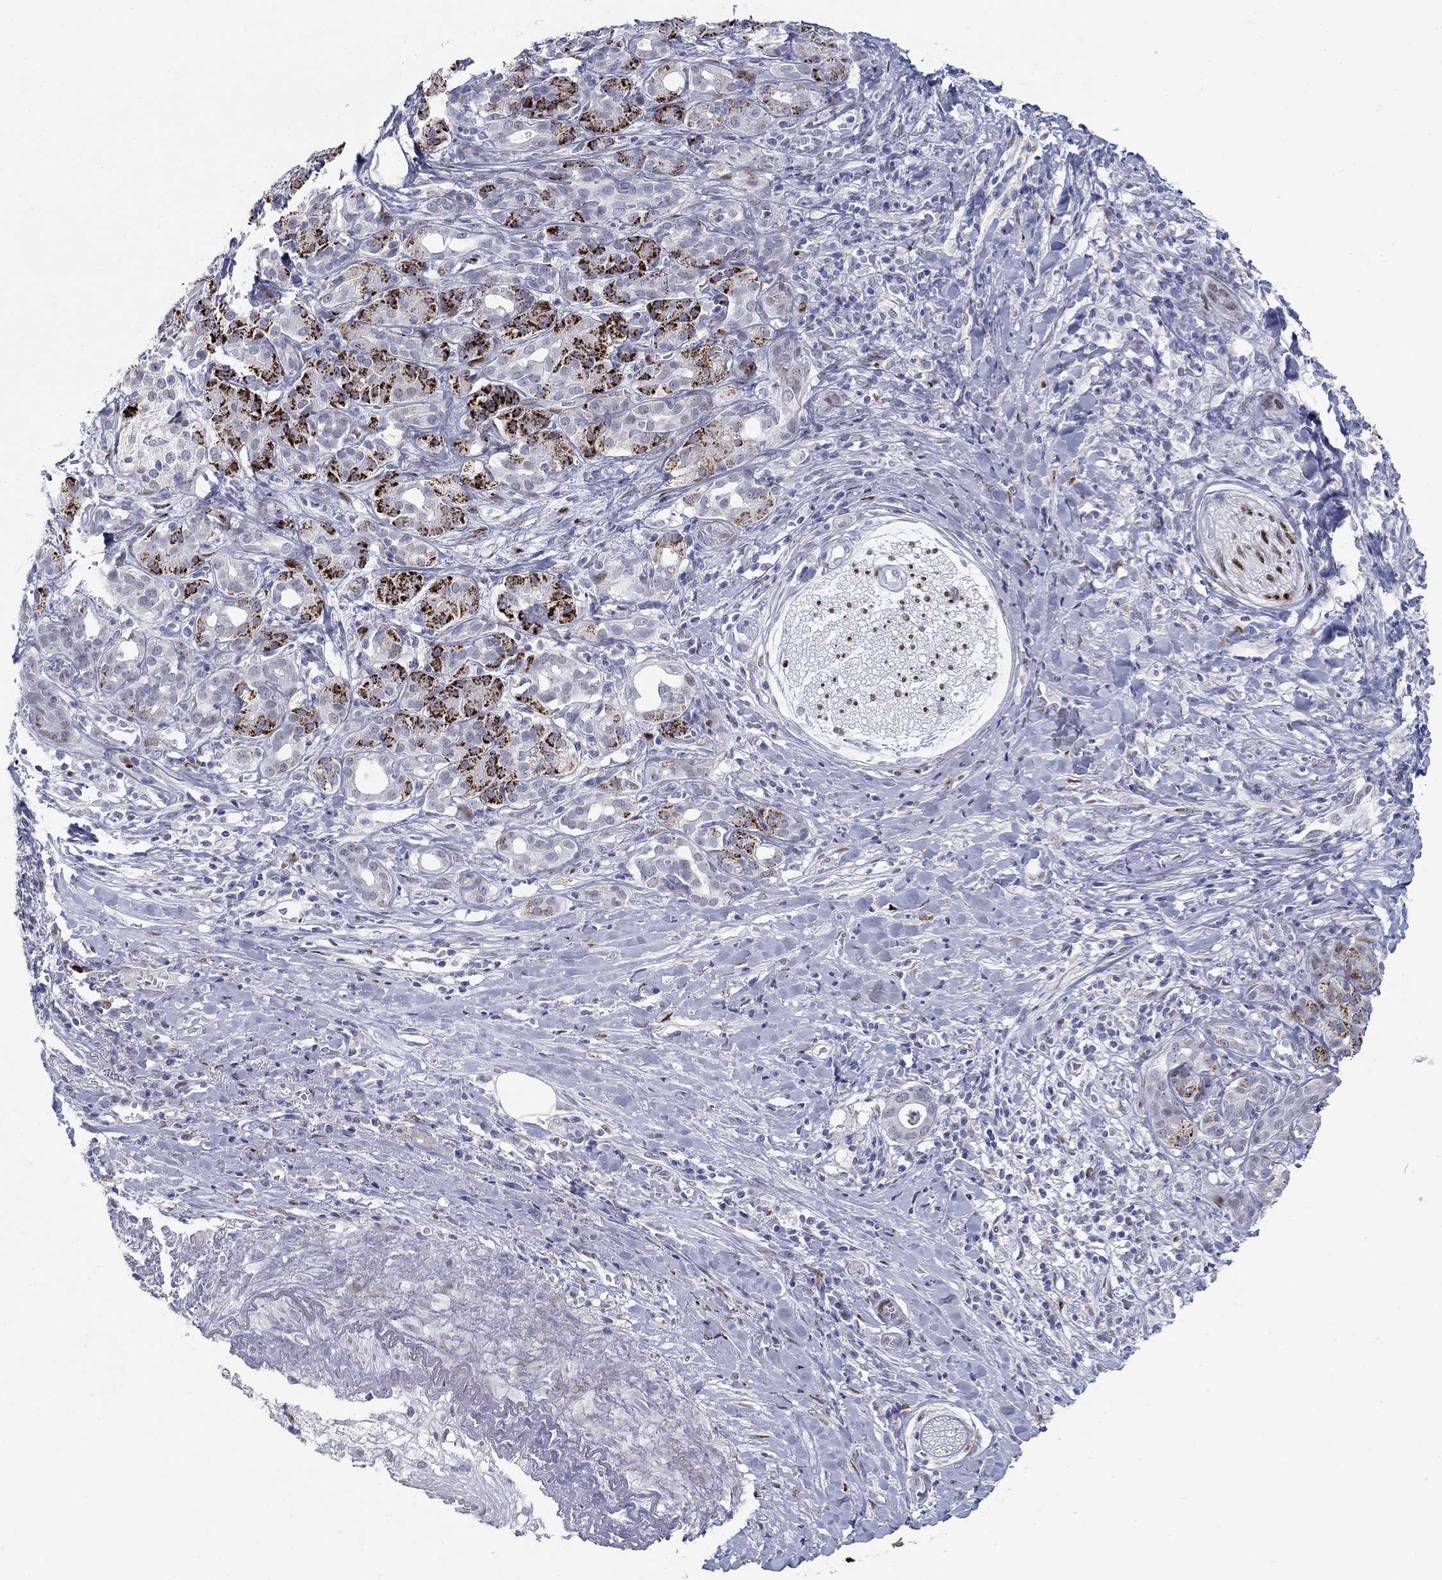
{"staining": {"intensity": "strong", "quantity": "<25%", "location": "cytoplasmic/membranous"}, "tissue": "pancreatic cancer", "cell_type": "Tumor cells", "image_type": "cancer", "snomed": [{"axis": "morphology", "description": "Adenocarcinoma, NOS"}, {"axis": "topography", "description": "Pancreas"}], "caption": "Protein expression analysis of pancreatic cancer (adenocarcinoma) demonstrates strong cytoplasmic/membranous expression in approximately <25% of tumor cells.", "gene": "RAPGEF5", "patient": {"sex": "male", "age": 61}}